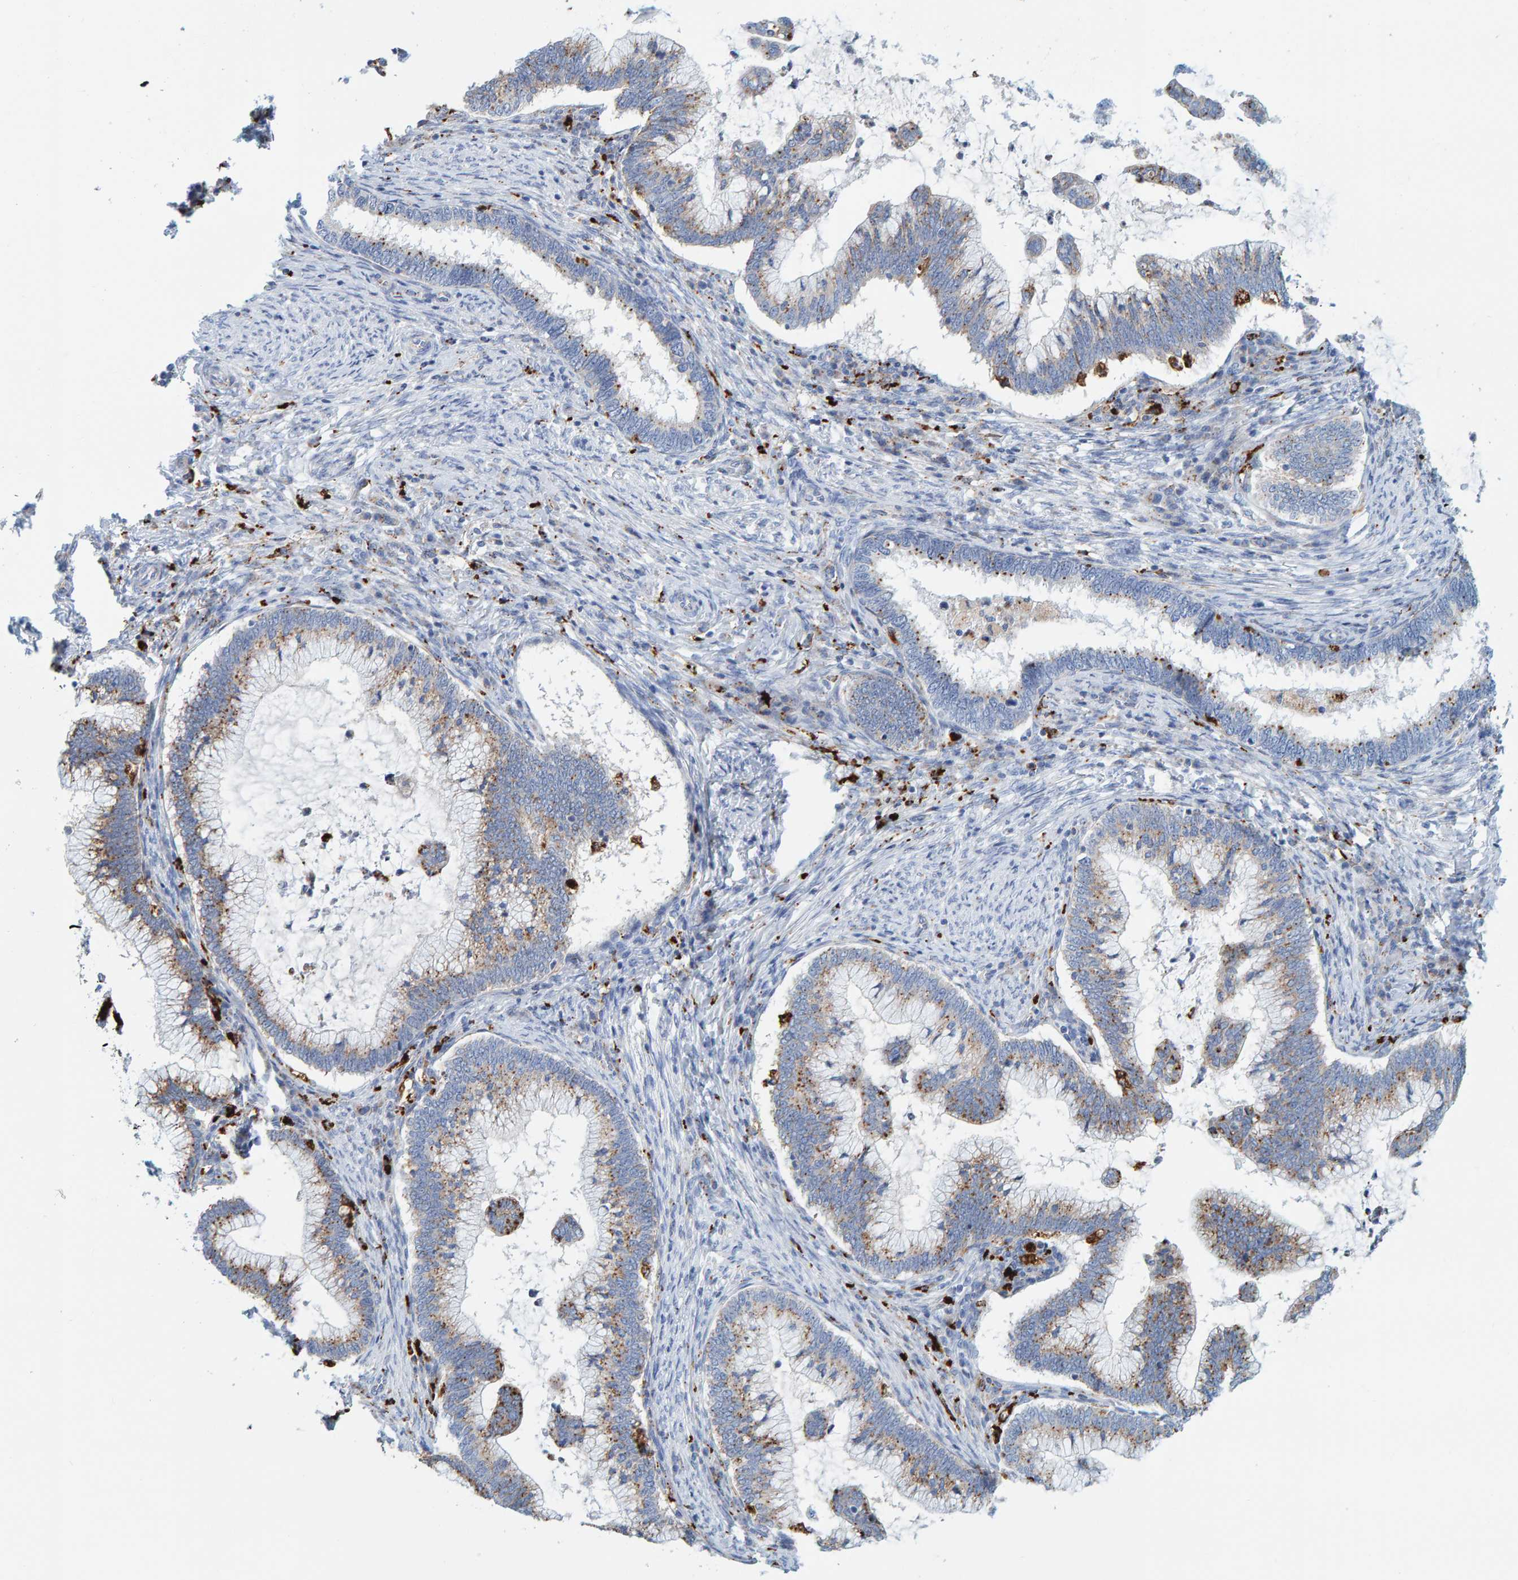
{"staining": {"intensity": "moderate", "quantity": "<25%", "location": "cytoplasmic/membranous"}, "tissue": "cervical cancer", "cell_type": "Tumor cells", "image_type": "cancer", "snomed": [{"axis": "morphology", "description": "Adenocarcinoma, NOS"}, {"axis": "topography", "description": "Cervix"}], "caption": "Protein analysis of cervical cancer (adenocarcinoma) tissue displays moderate cytoplasmic/membranous staining in about <25% of tumor cells.", "gene": "BIN3", "patient": {"sex": "female", "age": 36}}